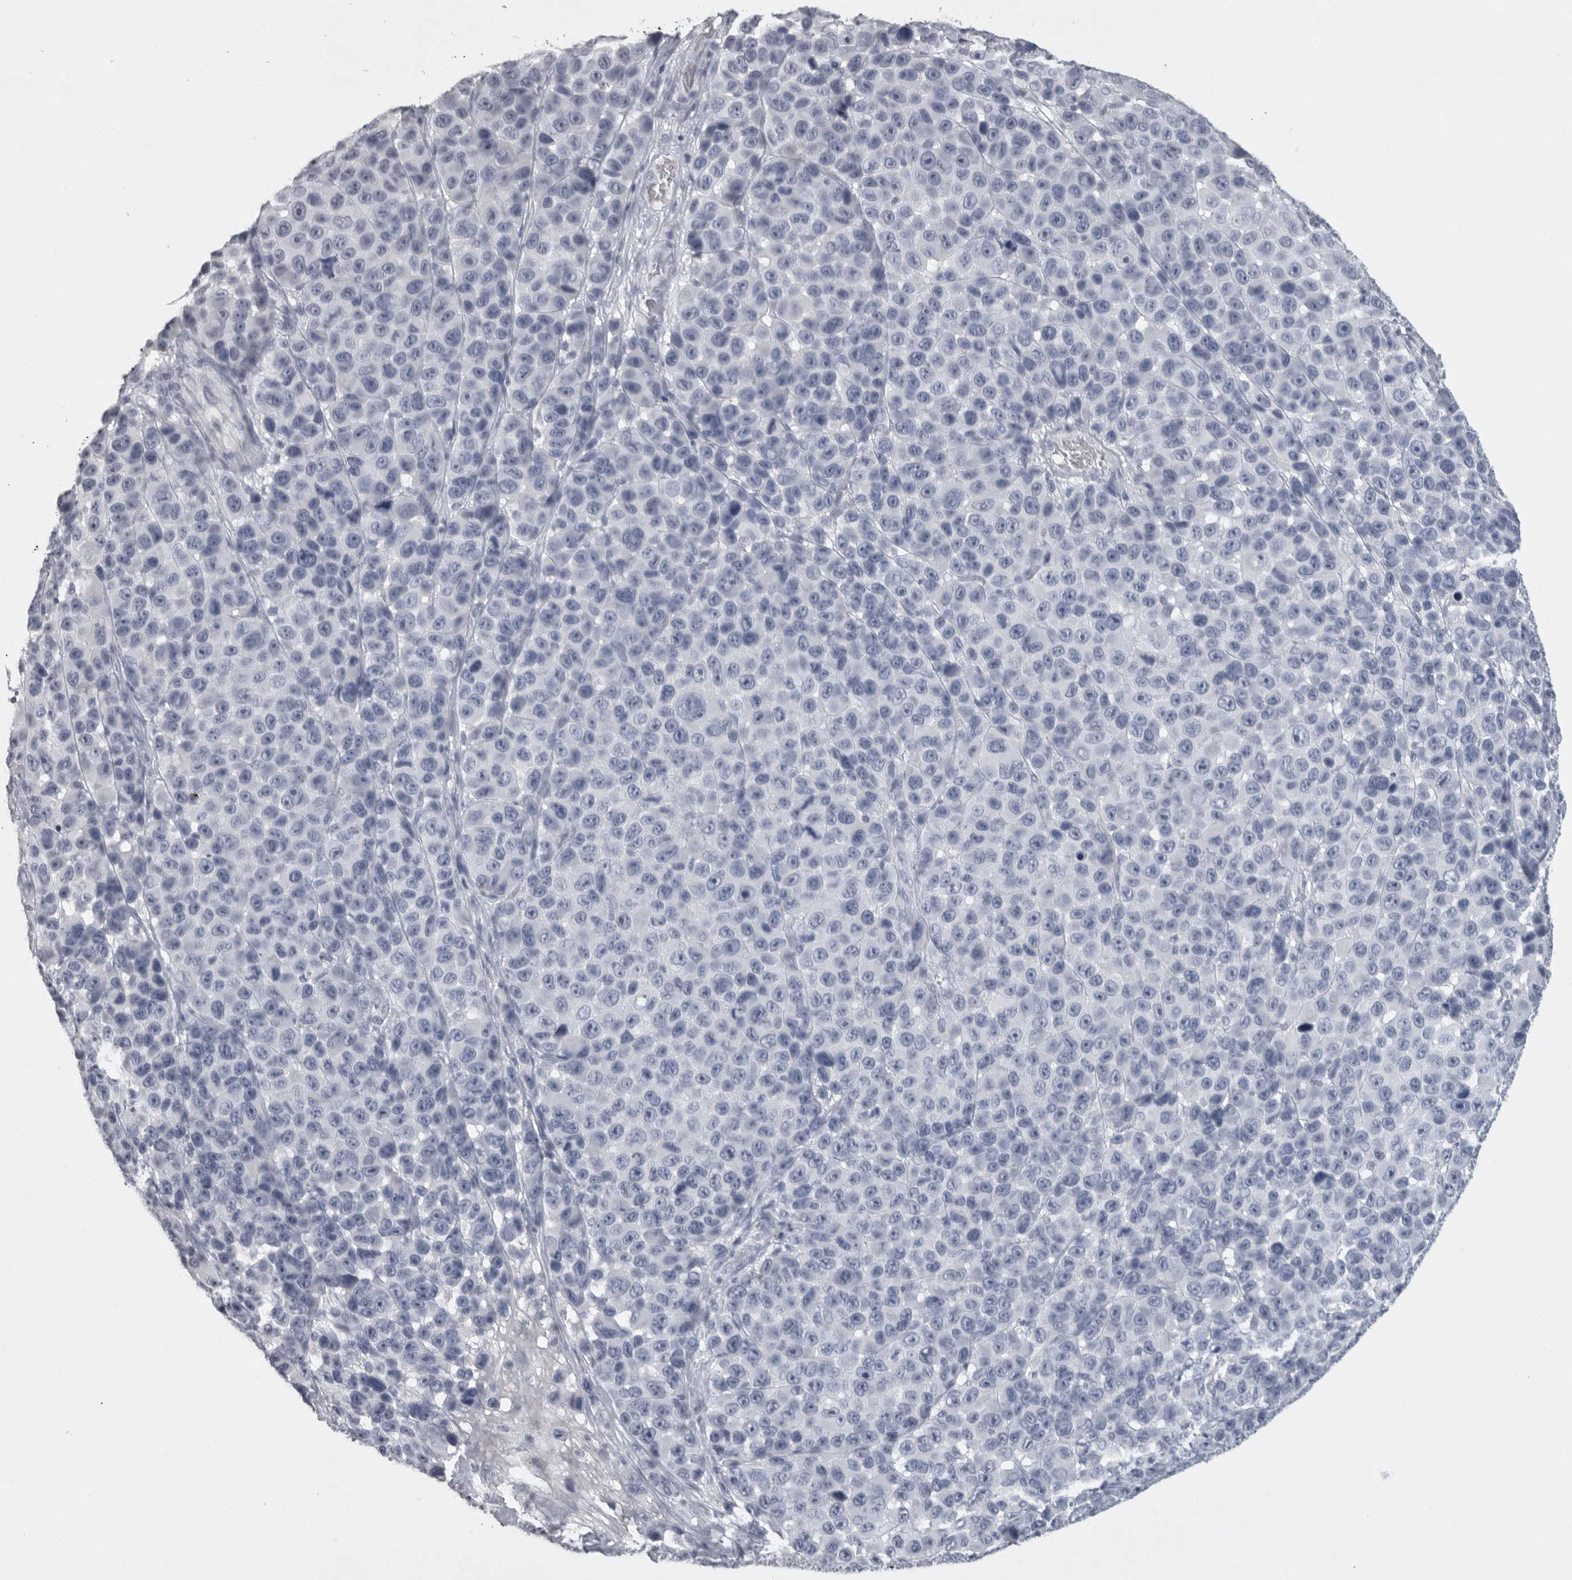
{"staining": {"intensity": "negative", "quantity": "none", "location": "none"}, "tissue": "melanoma", "cell_type": "Tumor cells", "image_type": "cancer", "snomed": [{"axis": "morphology", "description": "Malignant melanoma, NOS"}, {"axis": "topography", "description": "Skin"}], "caption": "Tumor cells are negative for protein expression in human melanoma.", "gene": "GNLY", "patient": {"sex": "male", "age": 53}}